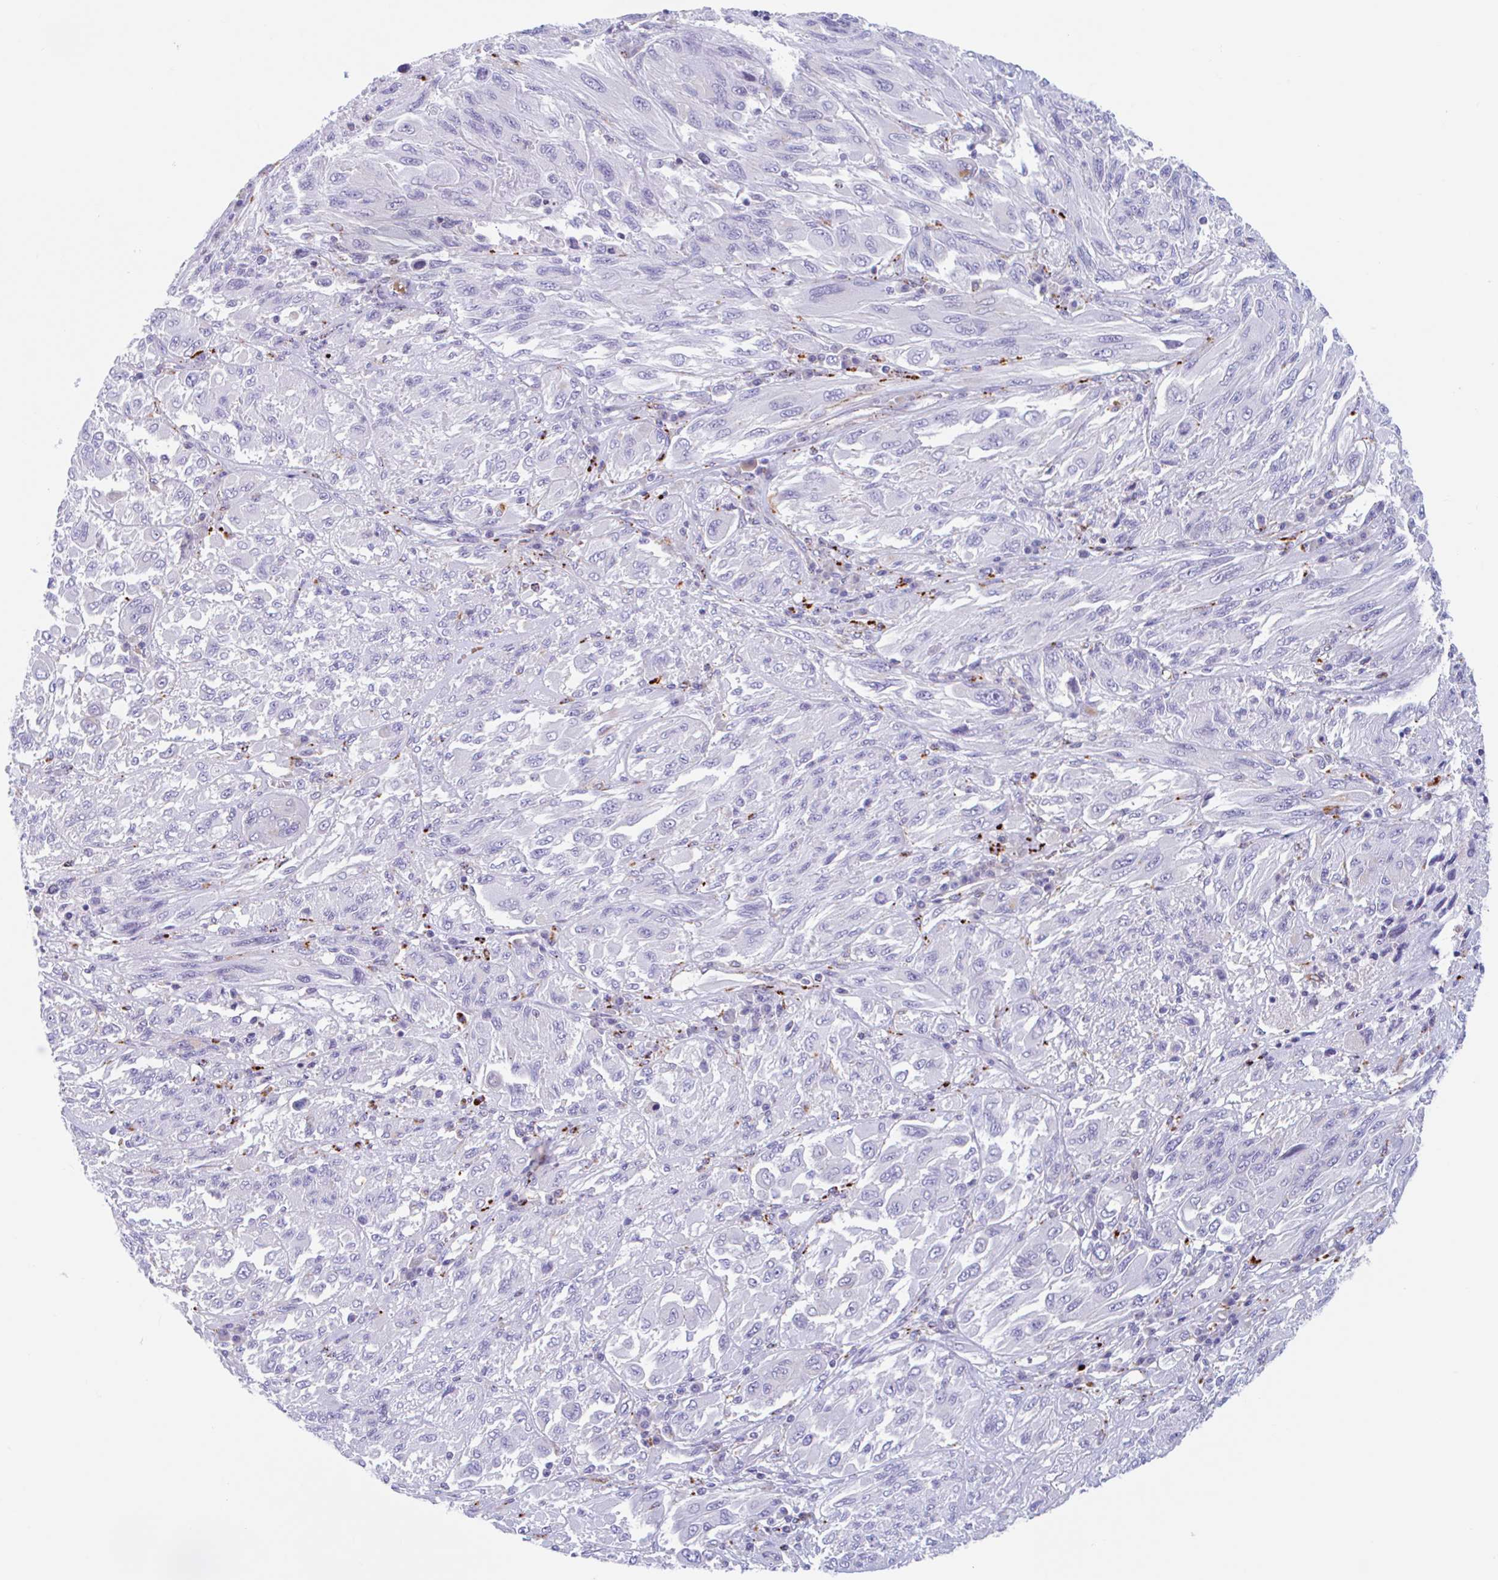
{"staining": {"intensity": "negative", "quantity": "none", "location": "none"}, "tissue": "melanoma", "cell_type": "Tumor cells", "image_type": "cancer", "snomed": [{"axis": "morphology", "description": "Malignant melanoma, NOS"}, {"axis": "topography", "description": "Skin"}], "caption": "Tumor cells are negative for protein expression in human melanoma. Brightfield microscopy of immunohistochemistry stained with DAB (3,3'-diaminobenzidine) (brown) and hematoxylin (blue), captured at high magnification.", "gene": "ANKRD9", "patient": {"sex": "female", "age": 91}}